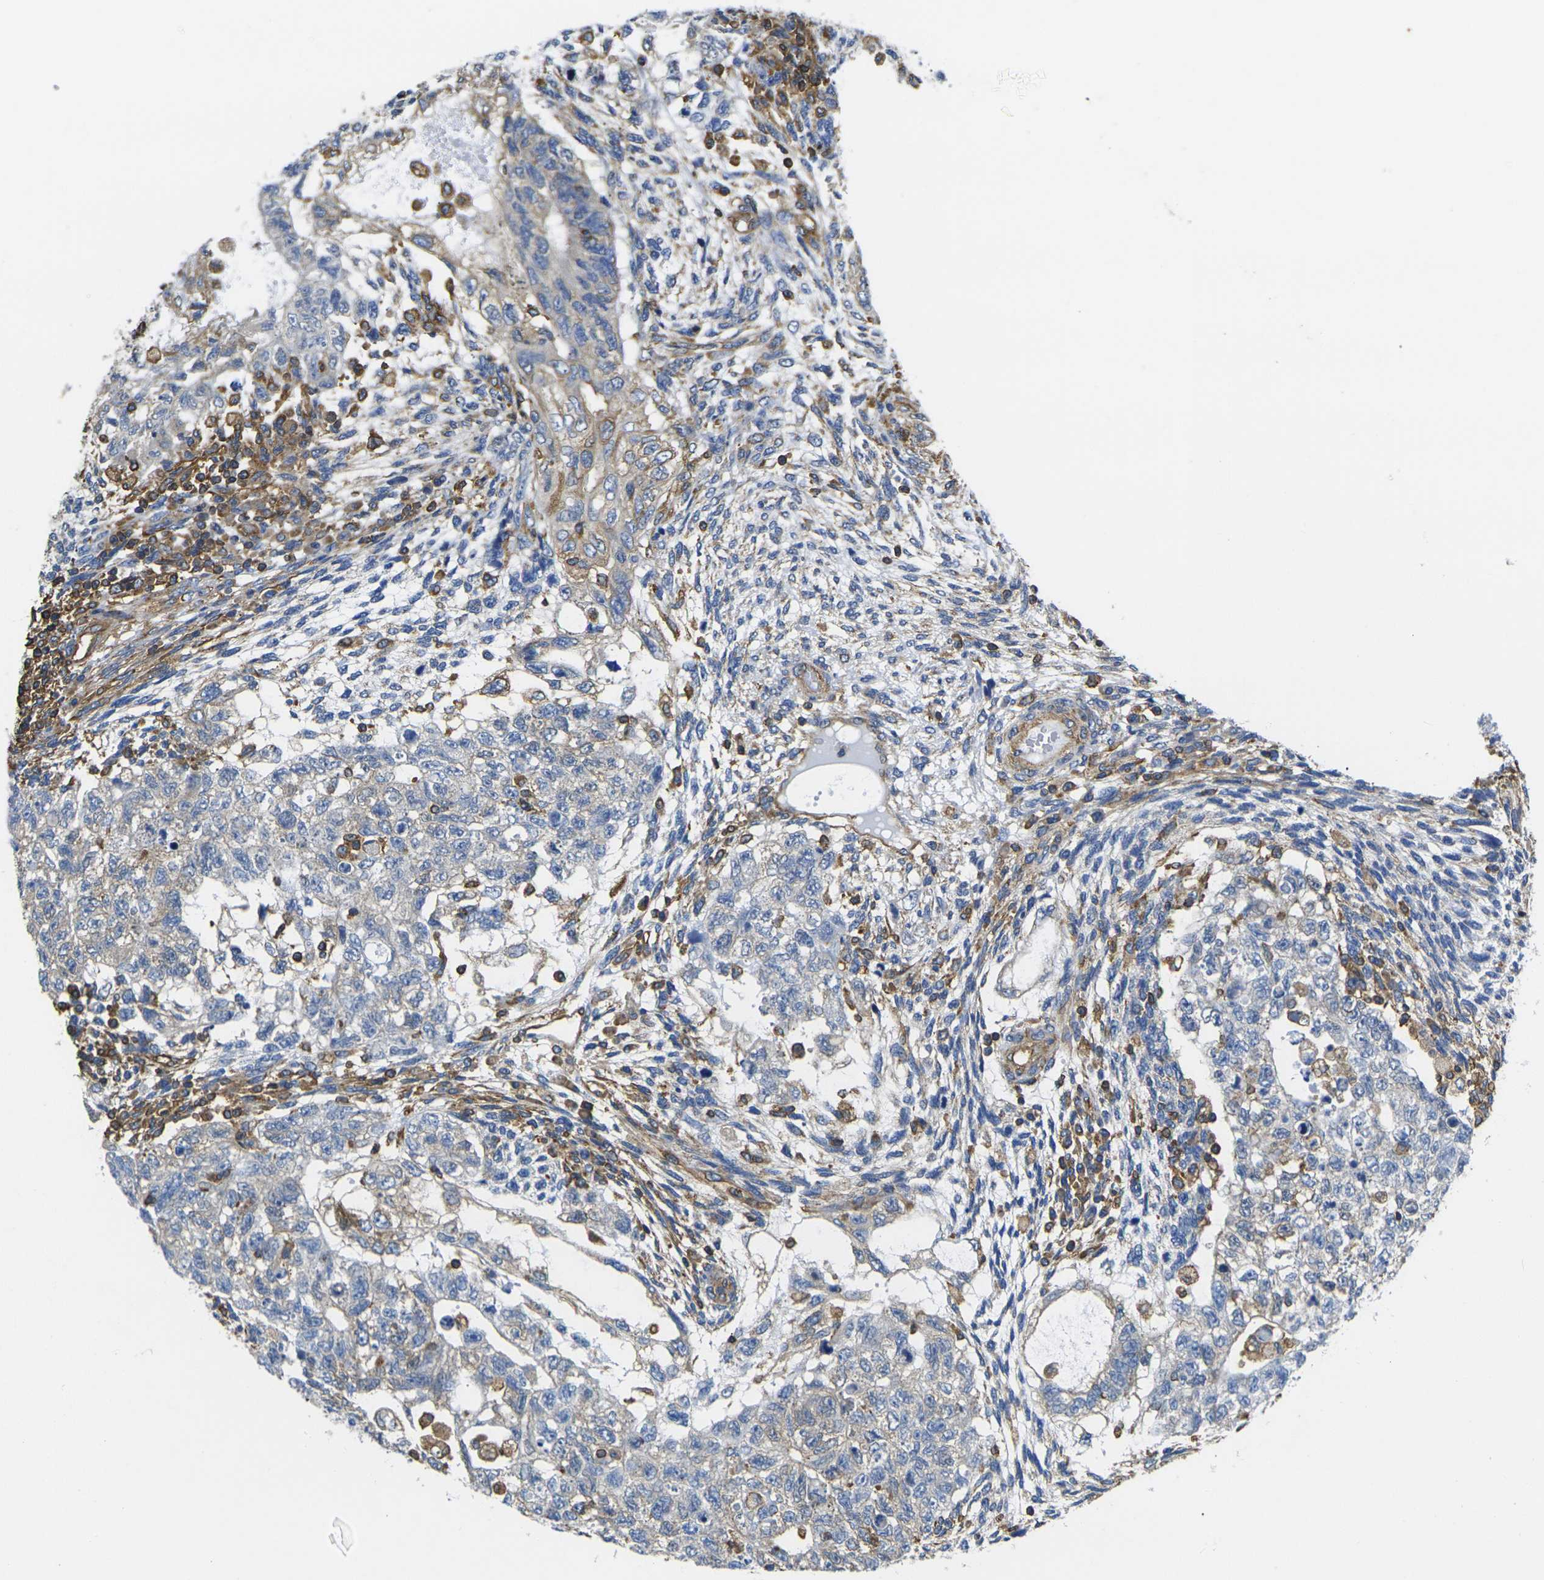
{"staining": {"intensity": "weak", "quantity": "<25%", "location": "cytoplasmic/membranous"}, "tissue": "testis cancer", "cell_type": "Tumor cells", "image_type": "cancer", "snomed": [{"axis": "morphology", "description": "Normal tissue, NOS"}, {"axis": "morphology", "description": "Carcinoma, Embryonal, NOS"}, {"axis": "topography", "description": "Testis"}], "caption": "Tumor cells show no significant staining in embryonal carcinoma (testis).", "gene": "FAM110D", "patient": {"sex": "male", "age": 36}}